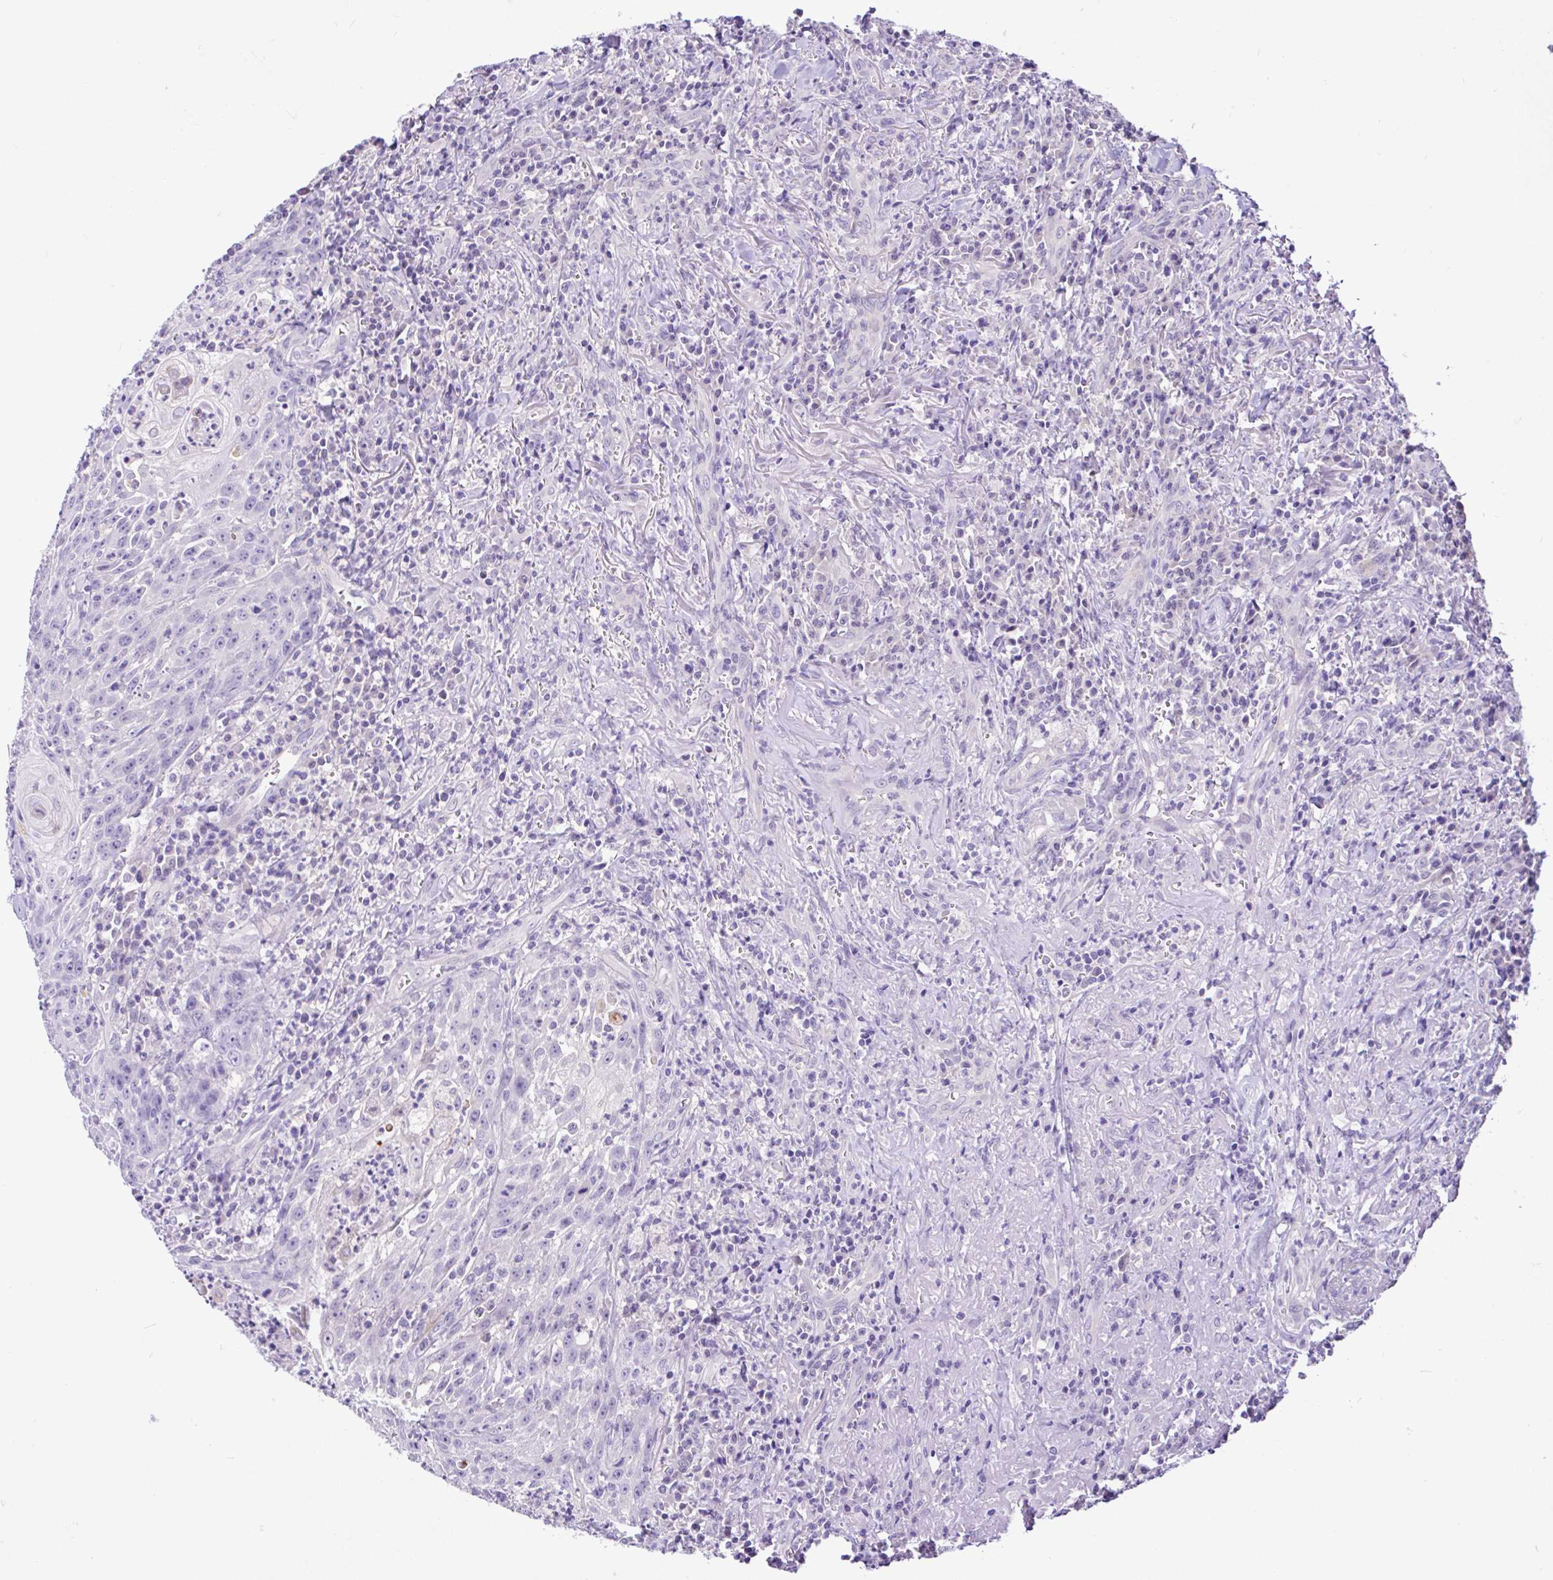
{"staining": {"intensity": "negative", "quantity": "none", "location": "none"}, "tissue": "head and neck cancer", "cell_type": "Tumor cells", "image_type": "cancer", "snomed": [{"axis": "morphology", "description": "Normal tissue, NOS"}, {"axis": "morphology", "description": "Squamous cell carcinoma, NOS"}, {"axis": "topography", "description": "Oral tissue"}, {"axis": "topography", "description": "Head-Neck"}], "caption": "Immunohistochemistry image of head and neck cancer stained for a protein (brown), which displays no staining in tumor cells.", "gene": "ANO4", "patient": {"sex": "female", "age": 70}}